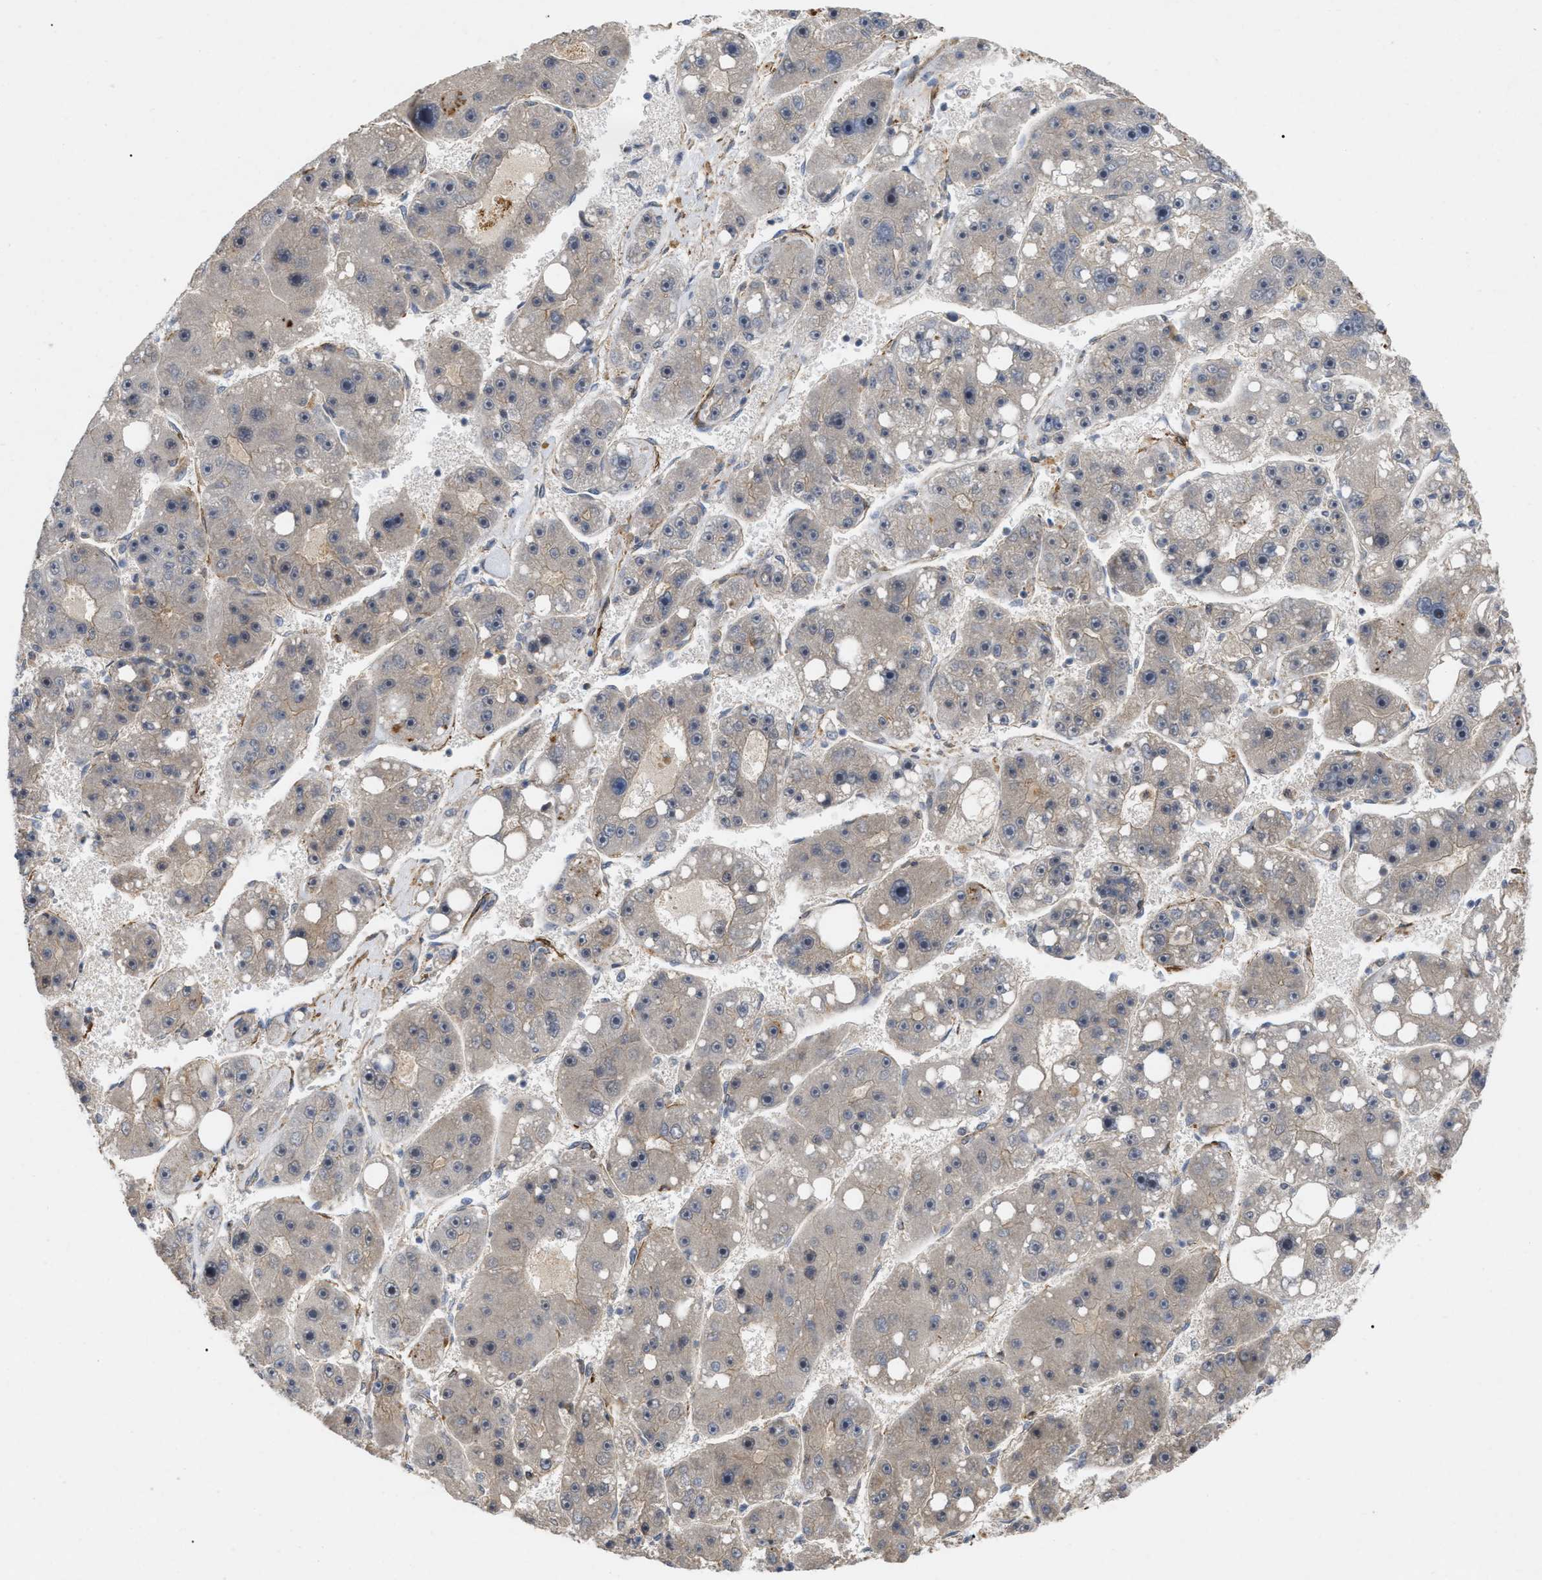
{"staining": {"intensity": "negative", "quantity": "none", "location": "none"}, "tissue": "liver cancer", "cell_type": "Tumor cells", "image_type": "cancer", "snomed": [{"axis": "morphology", "description": "Carcinoma, Hepatocellular, NOS"}, {"axis": "topography", "description": "Liver"}], "caption": "A histopathology image of human liver cancer (hepatocellular carcinoma) is negative for staining in tumor cells. (DAB IHC with hematoxylin counter stain).", "gene": "ST6GALNAC6", "patient": {"sex": "female", "age": 61}}